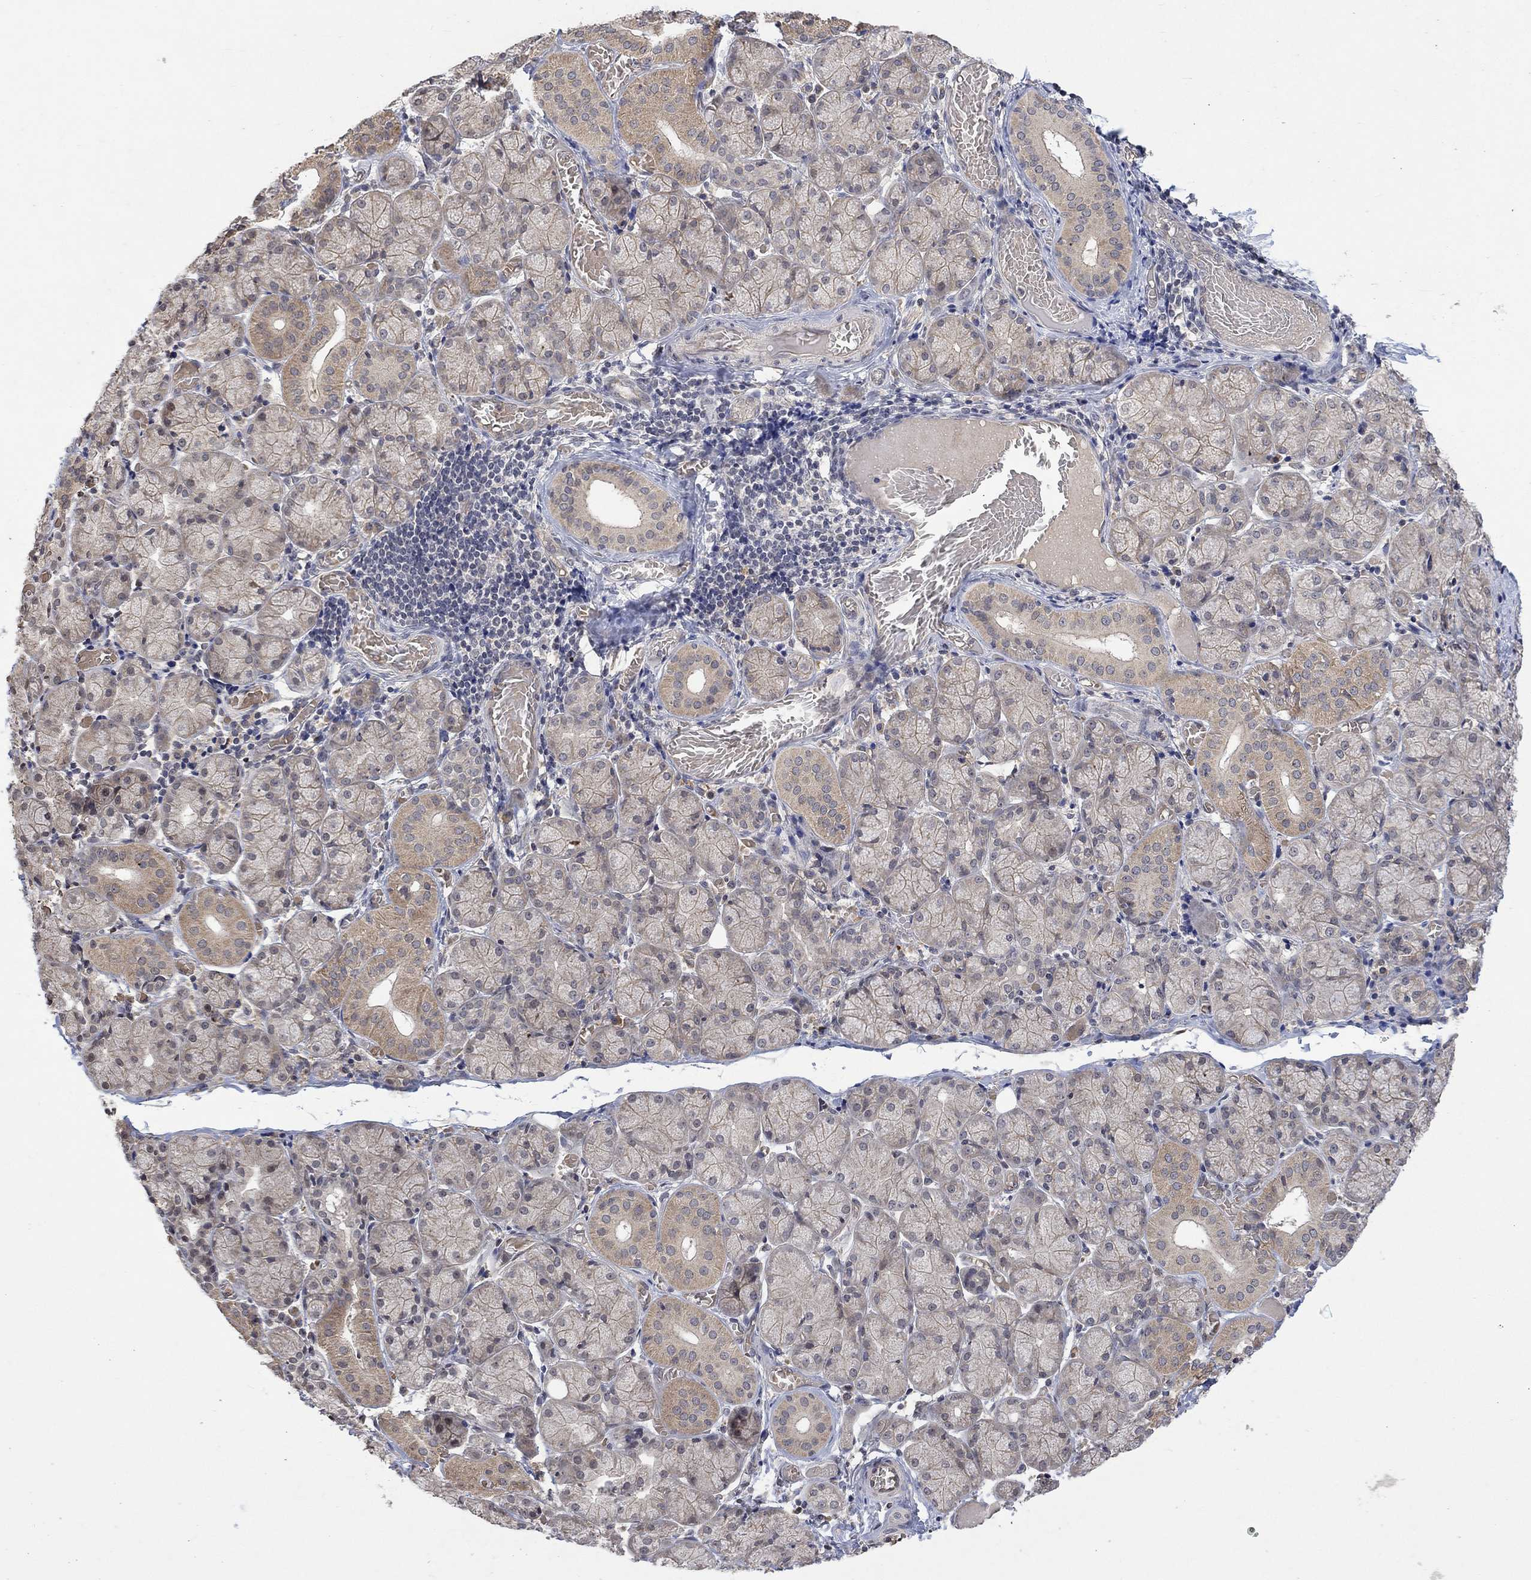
{"staining": {"intensity": "weak", "quantity": ">75%", "location": "cytoplasmic/membranous"}, "tissue": "salivary gland", "cell_type": "Glandular cells", "image_type": "normal", "snomed": [{"axis": "morphology", "description": "Normal tissue, NOS"}, {"axis": "topography", "description": "Salivary gland"}, {"axis": "topography", "description": "Peripheral nerve tissue"}], "caption": "Weak cytoplasmic/membranous protein staining is present in approximately >75% of glandular cells in salivary gland.", "gene": "GRIN2D", "patient": {"sex": "female", "age": 24}}